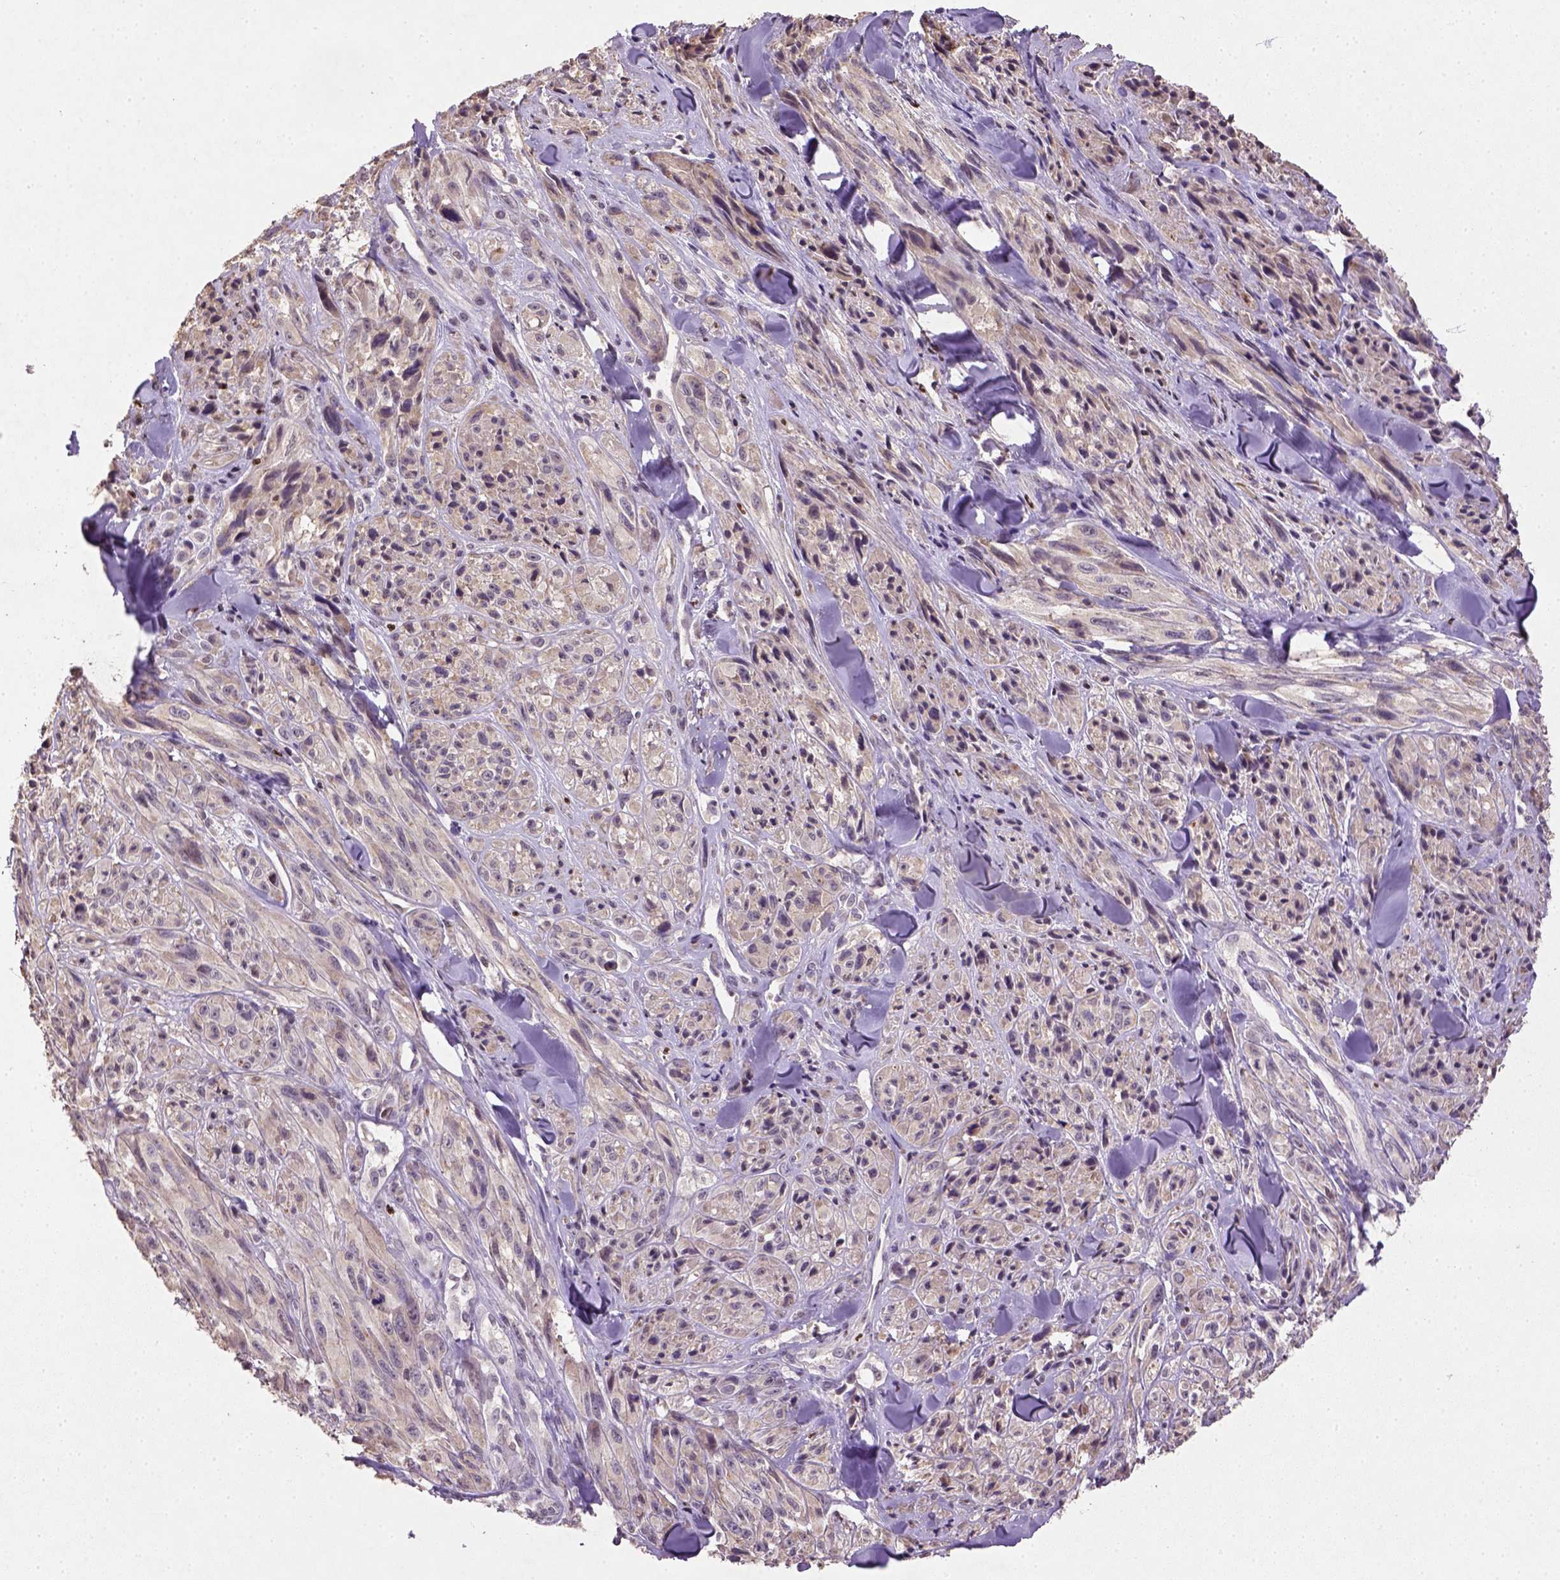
{"staining": {"intensity": "weak", "quantity": ">75%", "location": "cytoplasmic/membranous"}, "tissue": "melanoma", "cell_type": "Tumor cells", "image_type": "cancer", "snomed": [{"axis": "morphology", "description": "Malignant melanoma, NOS"}, {"axis": "topography", "description": "Skin"}], "caption": "Immunohistochemical staining of human malignant melanoma displays low levels of weak cytoplasmic/membranous protein positivity in approximately >75% of tumor cells.", "gene": "NUDT3", "patient": {"sex": "male", "age": 67}}